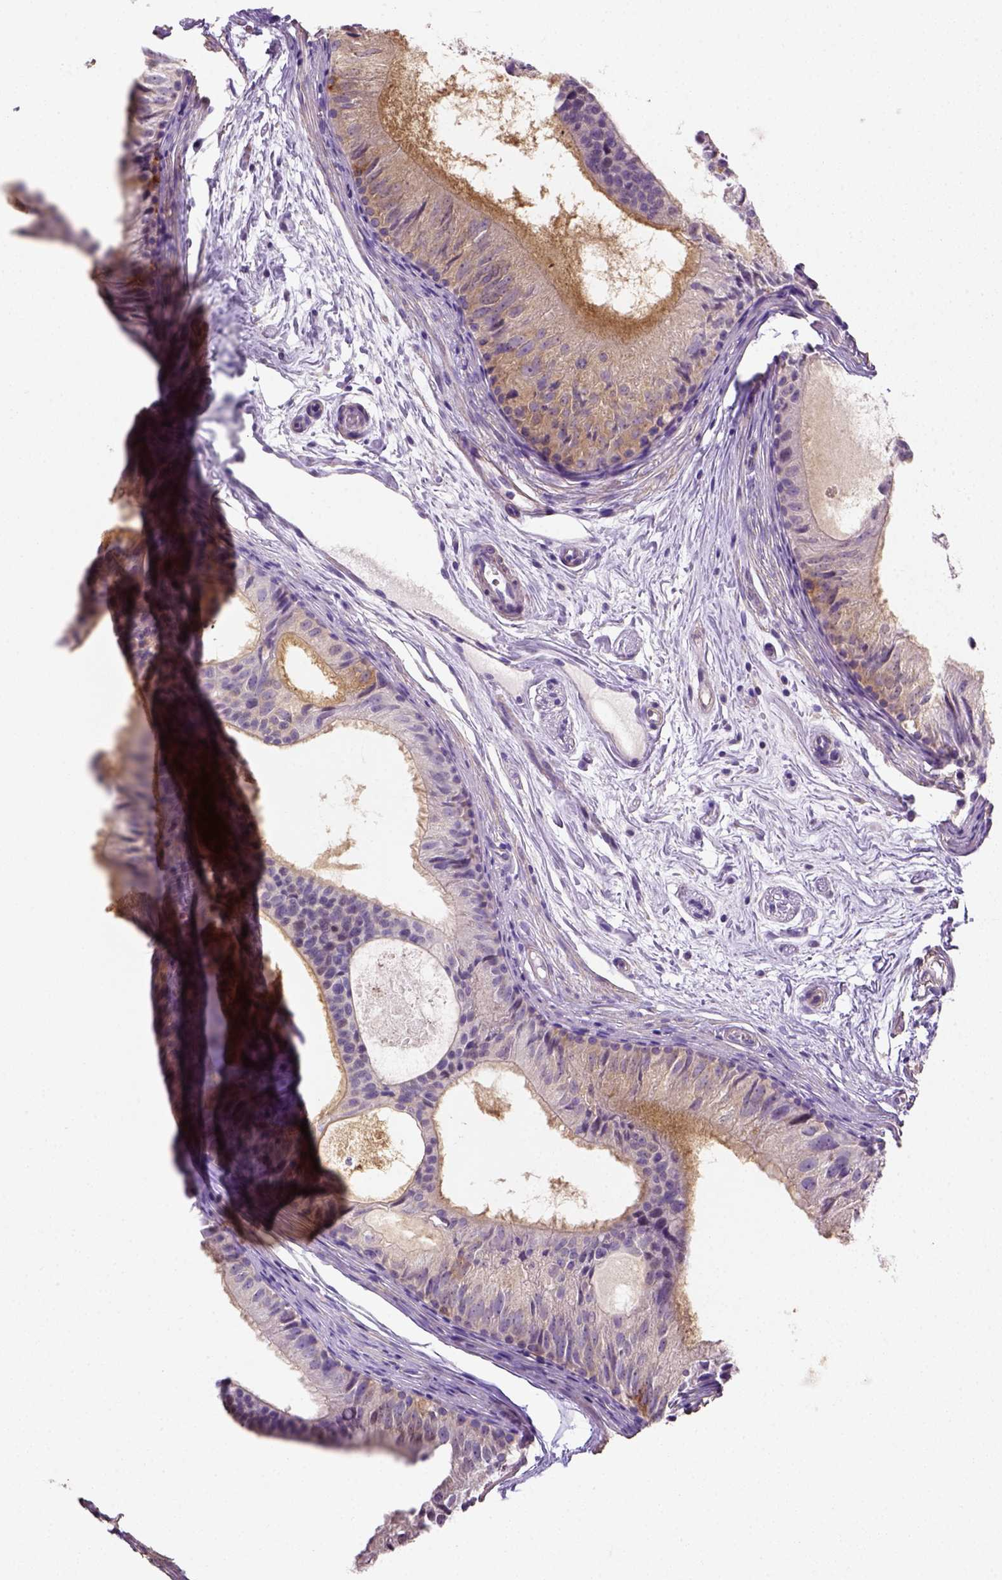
{"staining": {"intensity": "weak", "quantity": "25%-75%", "location": "cytoplasmic/membranous"}, "tissue": "epididymis", "cell_type": "Glandular cells", "image_type": "normal", "snomed": [{"axis": "morphology", "description": "Normal tissue, NOS"}, {"axis": "topography", "description": "Epididymis"}], "caption": "The immunohistochemical stain shows weak cytoplasmic/membranous staining in glandular cells of unremarkable epididymis.", "gene": "HTRA1", "patient": {"sex": "male", "age": 25}}